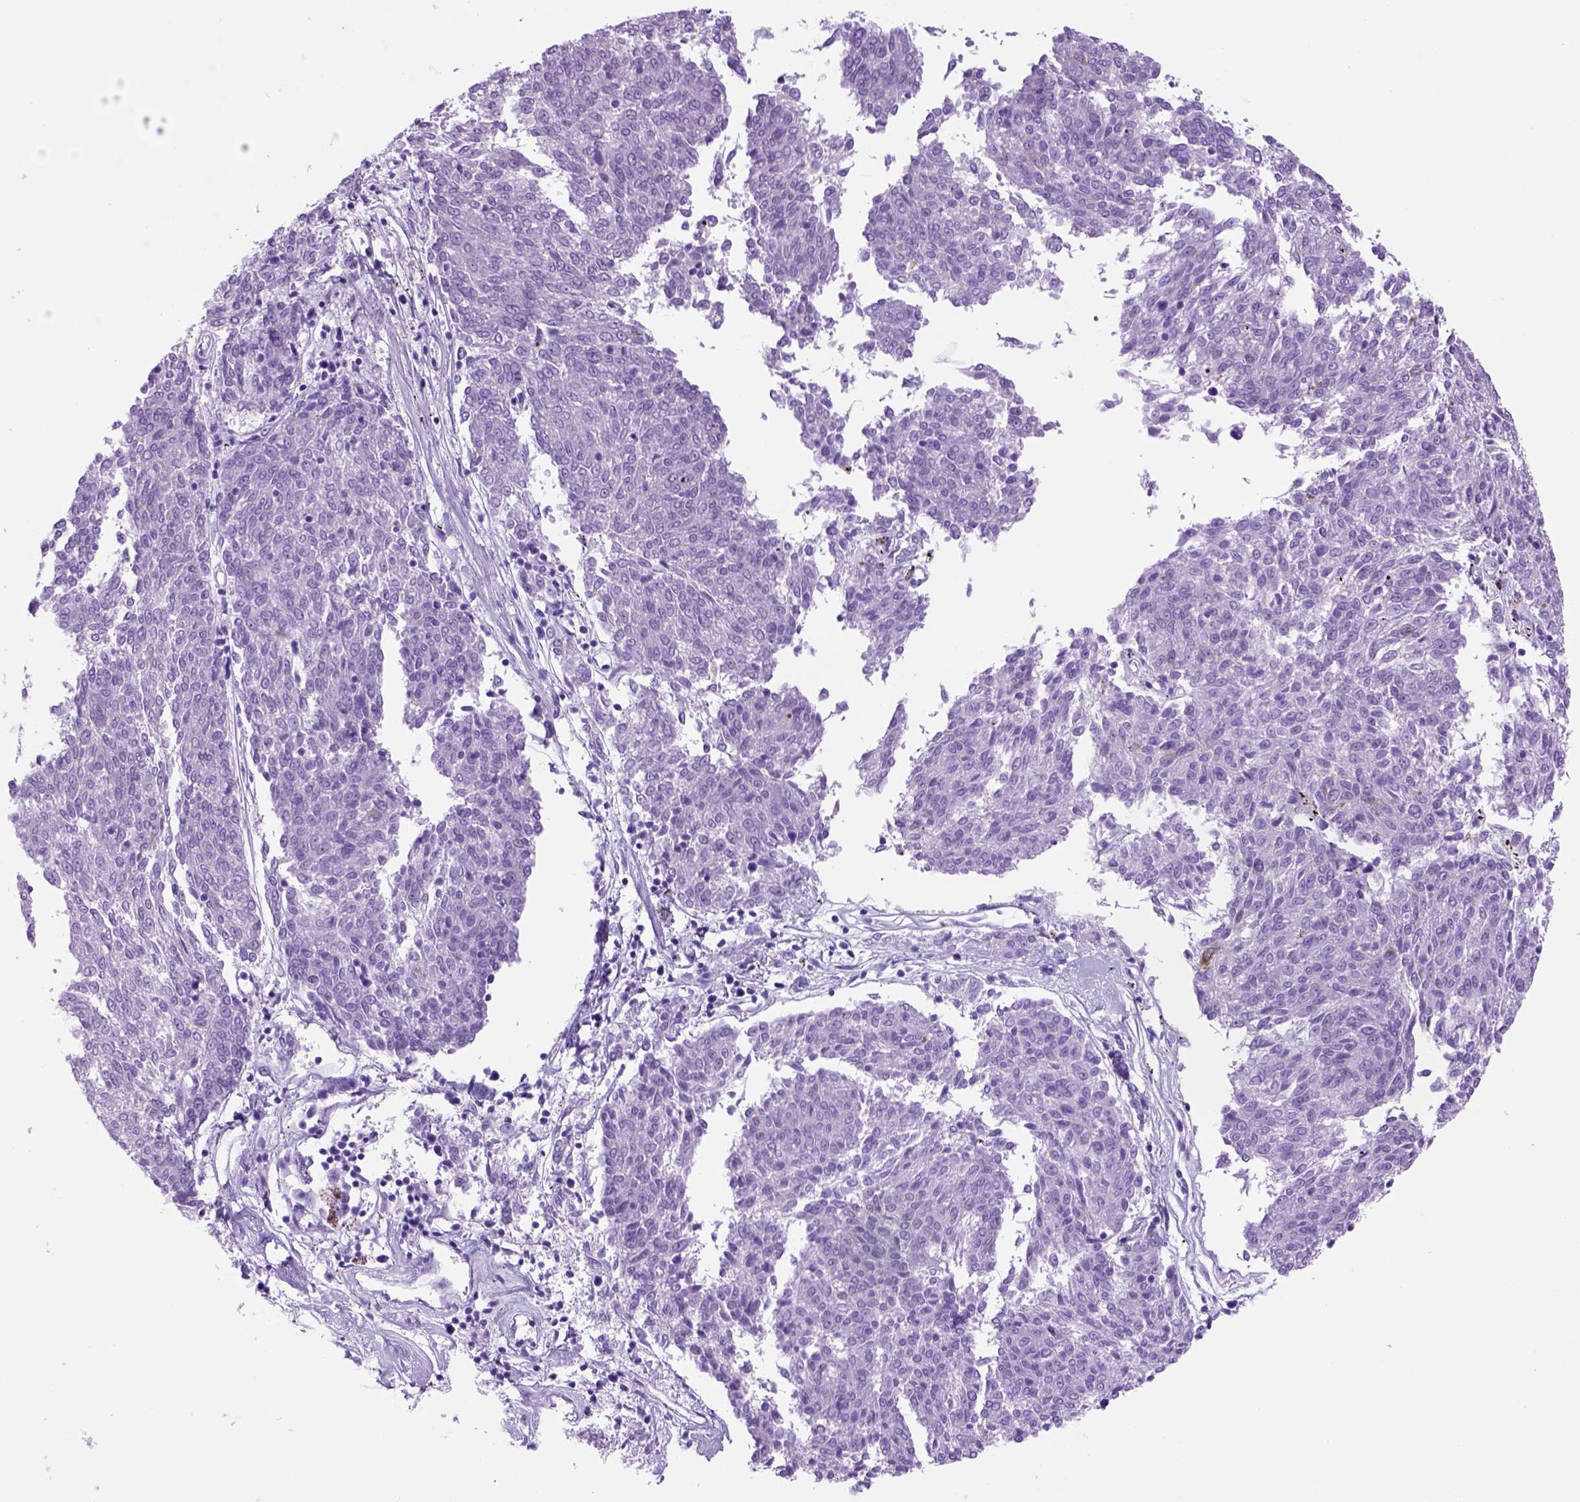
{"staining": {"intensity": "negative", "quantity": "none", "location": "none"}, "tissue": "melanoma", "cell_type": "Tumor cells", "image_type": "cancer", "snomed": [{"axis": "morphology", "description": "Malignant melanoma, NOS"}, {"axis": "topography", "description": "Skin"}], "caption": "Protein analysis of malignant melanoma reveals no significant positivity in tumor cells.", "gene": "HHIPL2", "patient": {"sex": "female", "age": 72}}